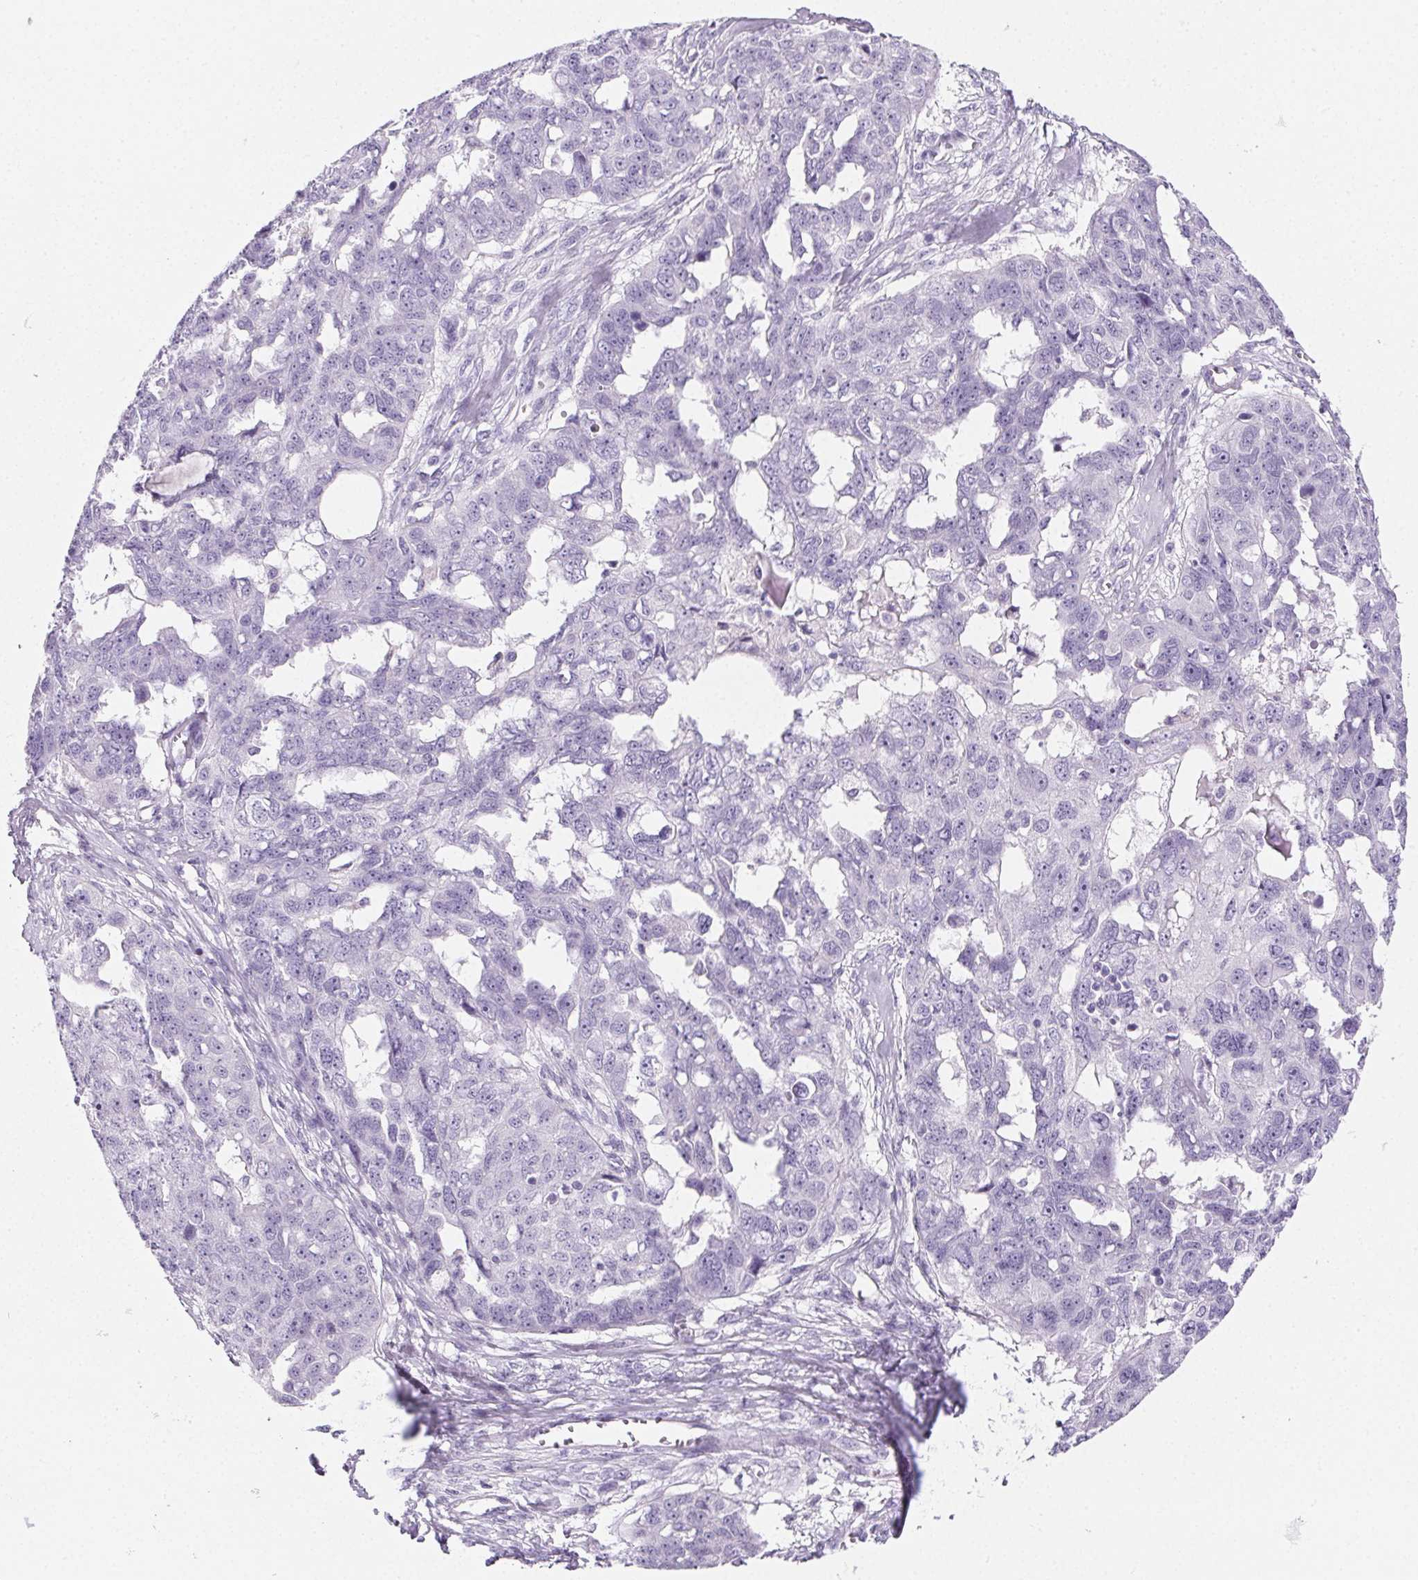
{"staining": {"intensity": "negative", "quantity": "none", "location": "none"}, "tissue": "ovarian cancer", "cell_type": "Tumor cells", "image_type": "cancer", "snomed": [{"axis": "morphology", "description": "Carcinoma, endometroid"}, {"axis": "topography", "description": "Ovary"}], "caption": "This is an immunohistochemistry photomicrograph of human ovarian cancer (endometroid carcinoma). There is no expression in tumor cells.", "gene": "PRSS3", "patient": {"sex": "female", "age": 70}}